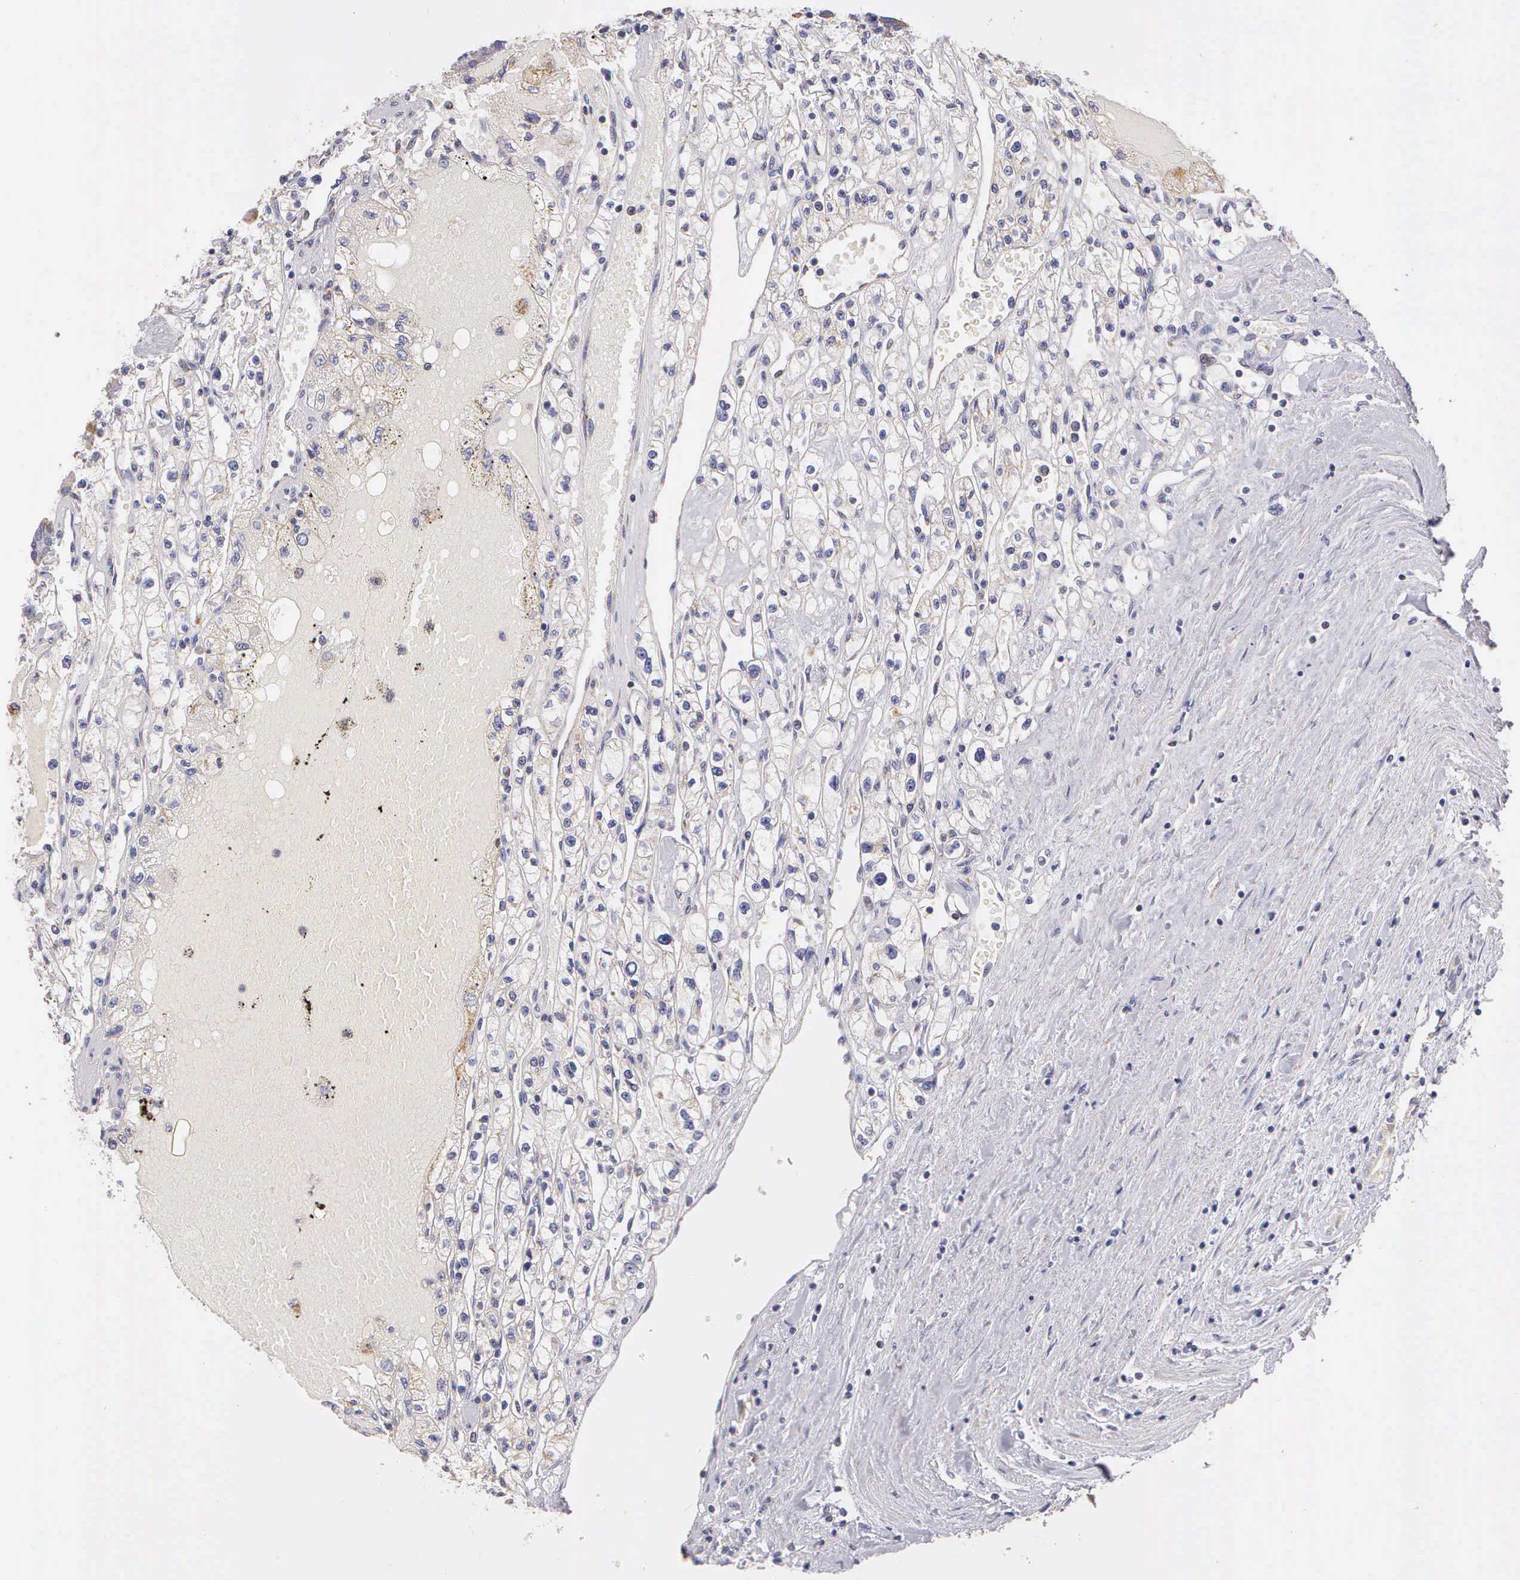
{"staining": {"intensity": "weak", "quantity": "25%-75%", "location": "cytoplasmic/membranous"}, "tissue": "renal cancer", "cell_type": "Tumor cells", "image_type": "cancer", "snomed": [{"axis": "morphology", "description": "Adenocarcinoma, NOS"}, {"axis": "topography", "description": "Kidney"}], "caption": "The photomicrograph exhibits a brown stain indicating the presence of a protein in the cytoplasmic/membranous of tumor cells in adenocarcinoma (renal).", "gene": "ESR1", "patient": {"sex": "male", "age": 56}}